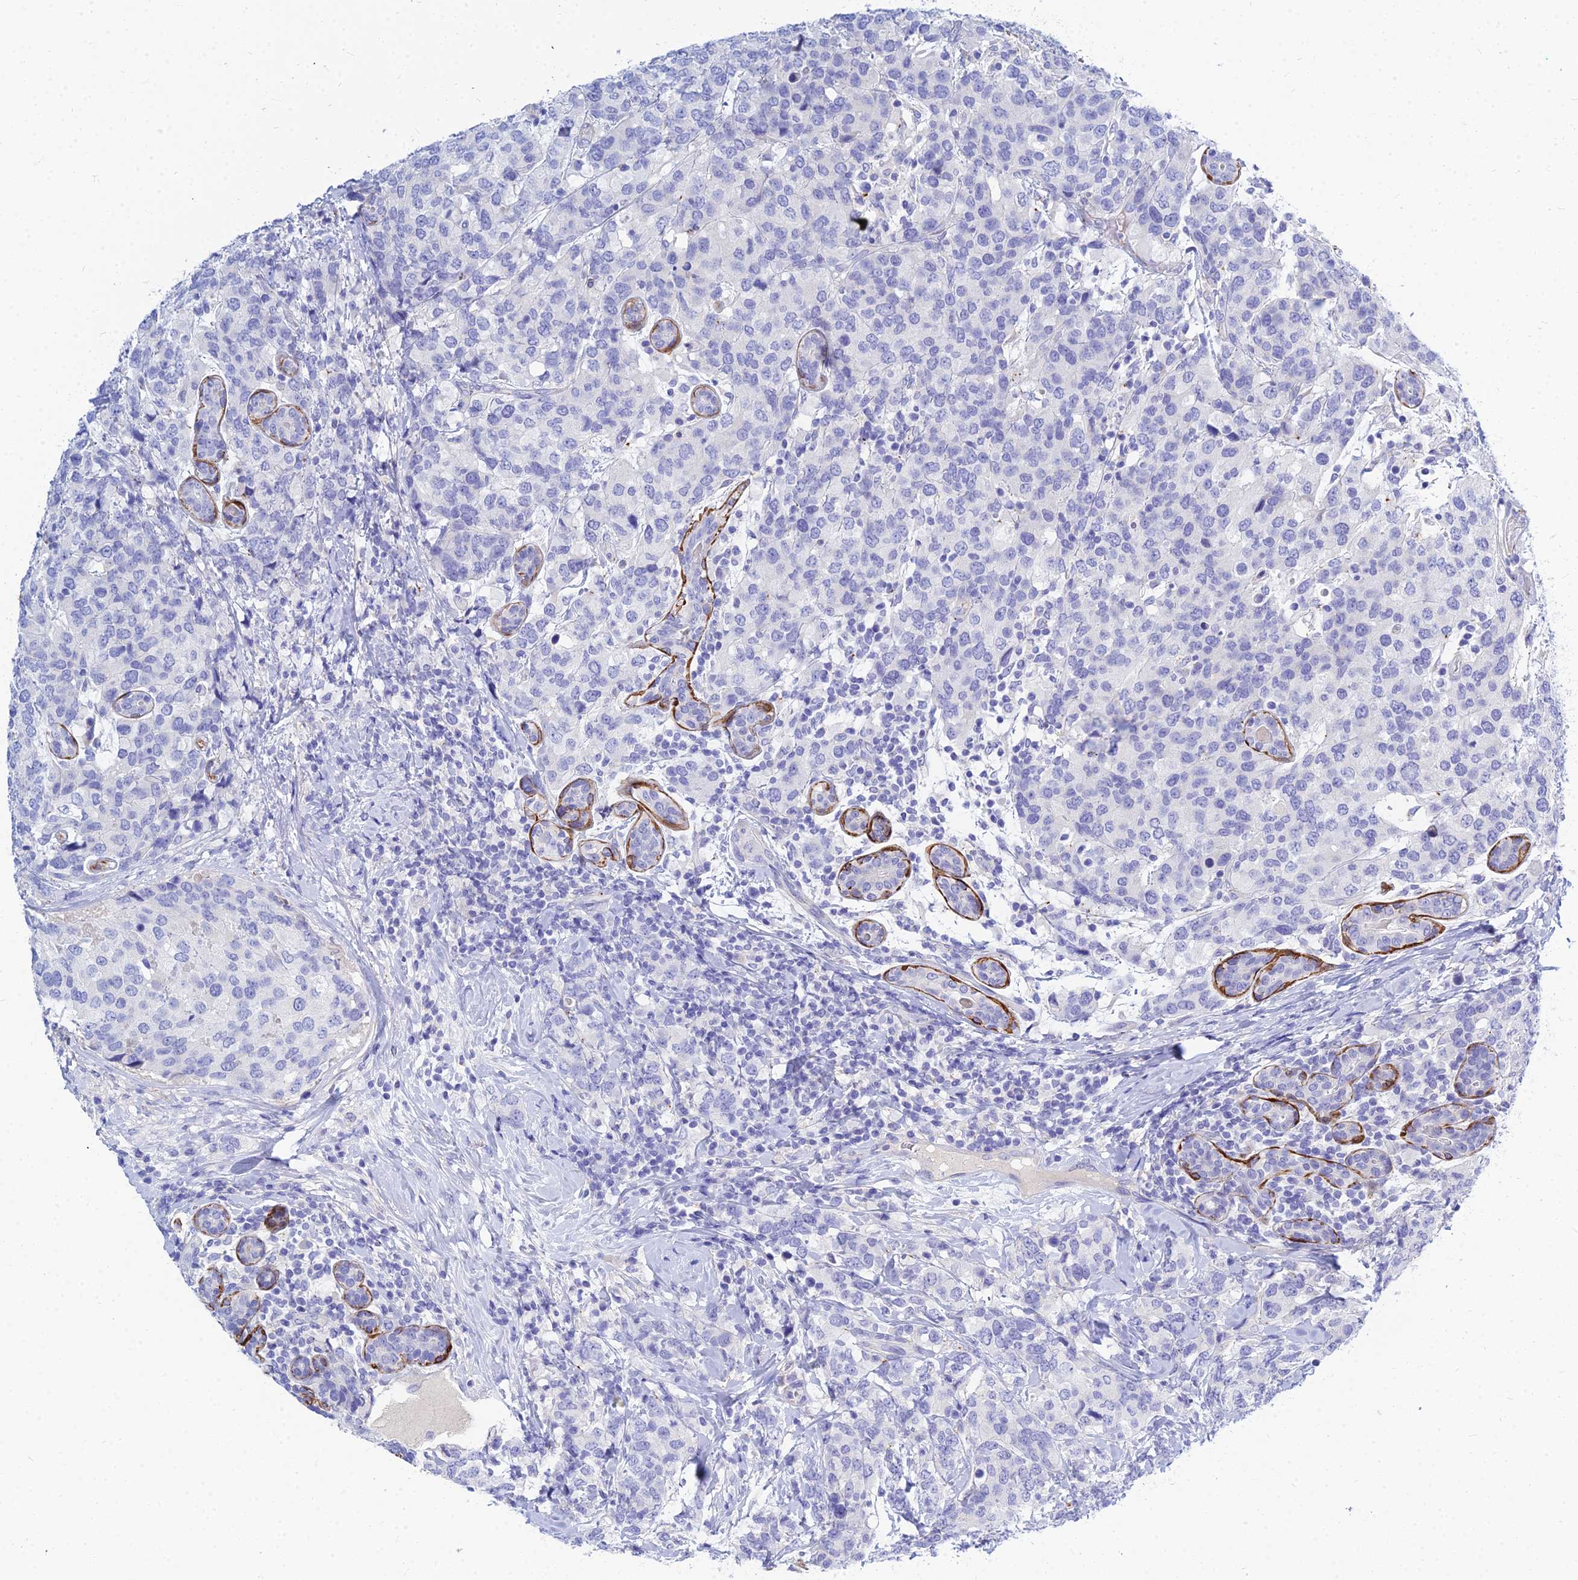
{"staining": {"intensity": "negative", "quantity": "none", "location": "none"}, "tissue": "breast cancer", "cell_type": "Tumor cells", "image_type": "cancer", "snomed": [{"axis": "morphology", "description": "Lobular carcinoma"}, {"axis": "topography", "description": "Breast"}], "caption": "Immunohistochemical staining of breast cancer (lobular carcinoma) demonstrates no significant staining in tumor cells.", "gene": "ZNF552", "patient": {"sex": "female", "age": 59}}